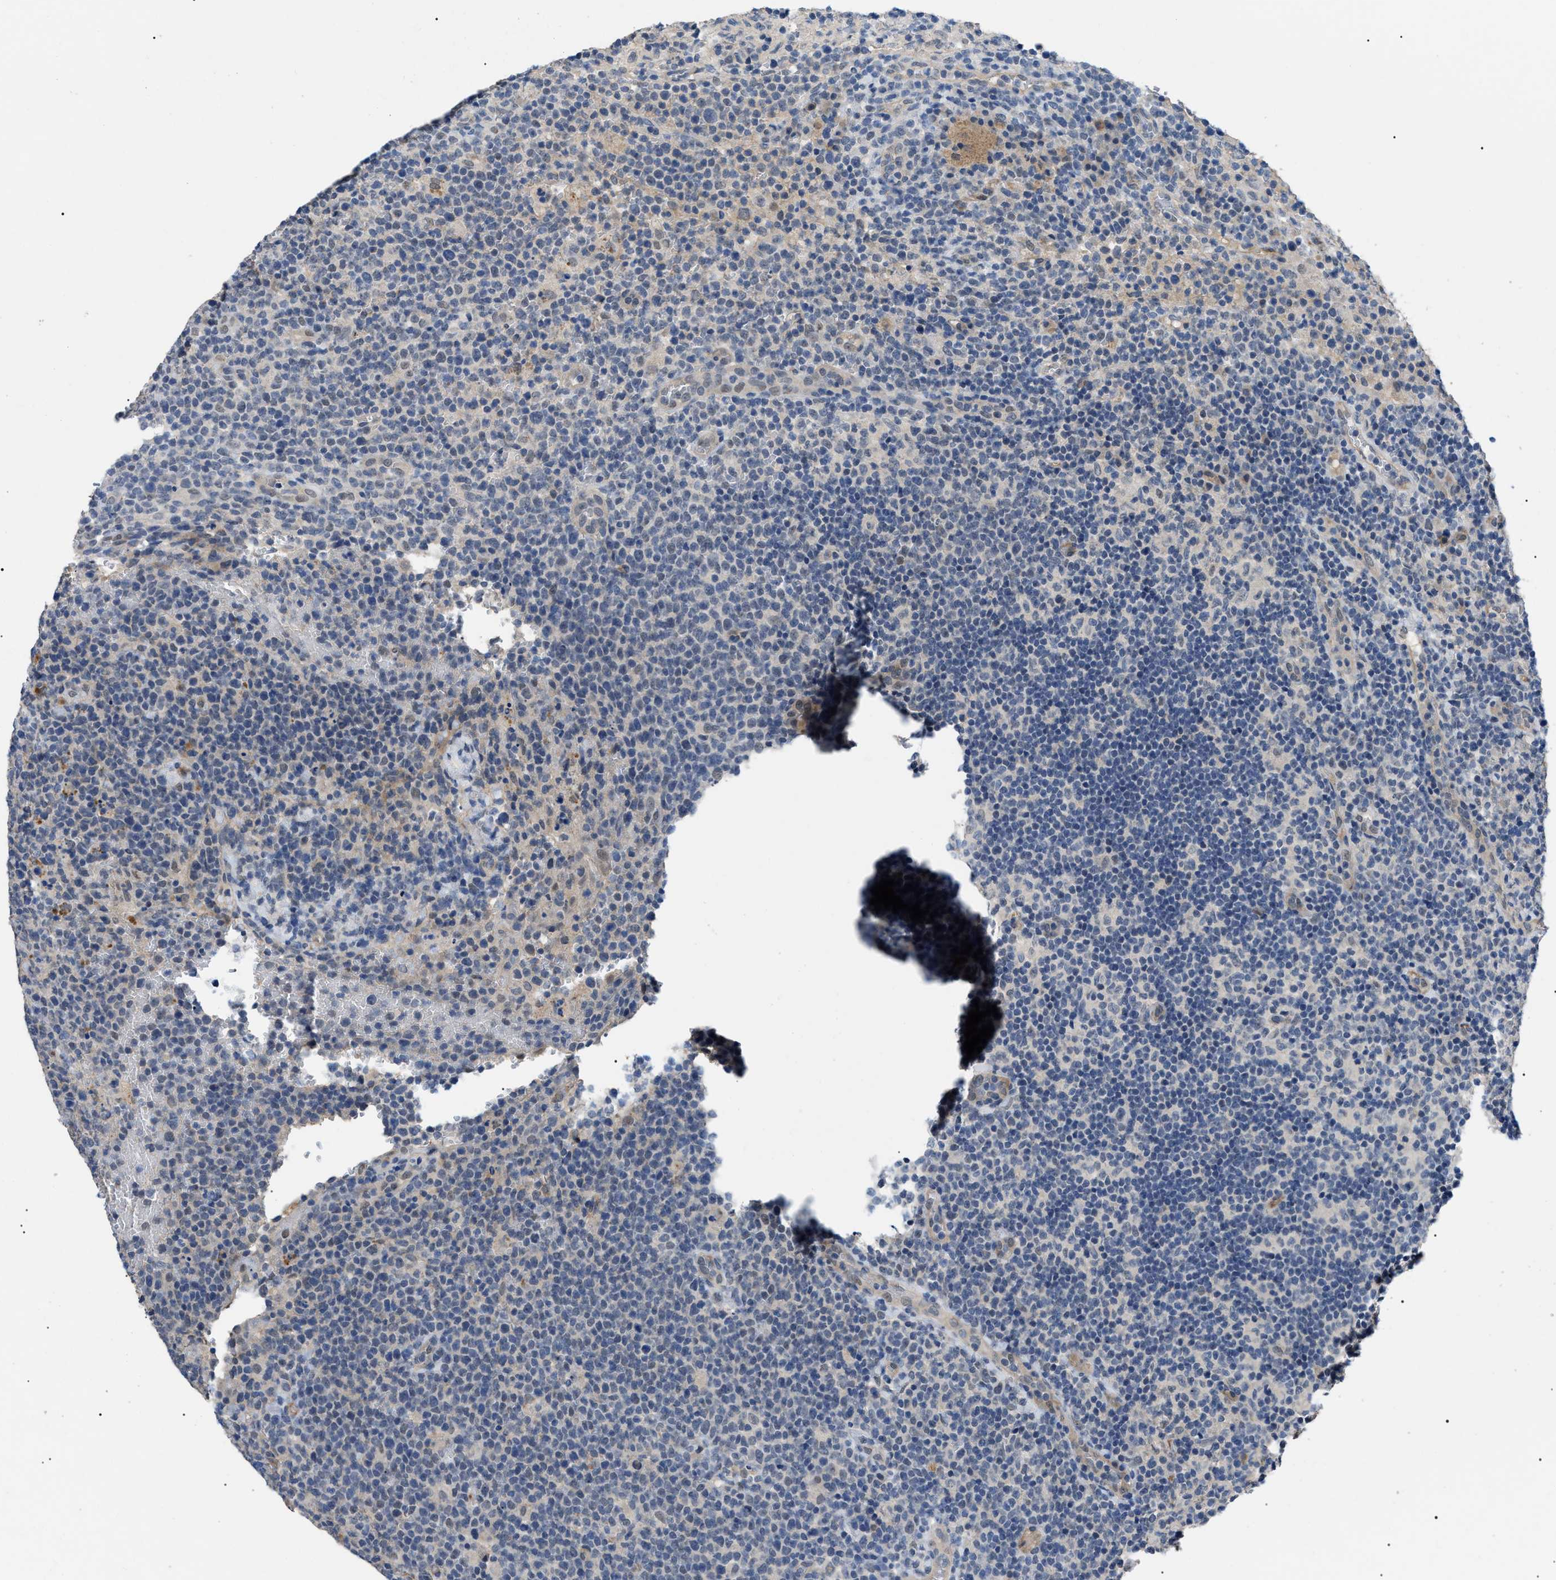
{"staining": {"intensity": "negative", "quantity": "none", "location": "none"}, "tissue": "lymphoma", "cell_type": "Tumor cells", "image_type": "cancer", "snomed": [{"axis": "morphology", "description": "Malignant lymphoma, non-Hodgkin's type, High grade"}, {"axis": "topography", "description": "Lymph node"}], "caption": "Immunohistochemistry (IHC) micrograph of lymphoma stained for a protein (brown), which displays no staining in tumor cells.", "gene": "CRCP", "patient": {"sex": "male", "age": 61}}